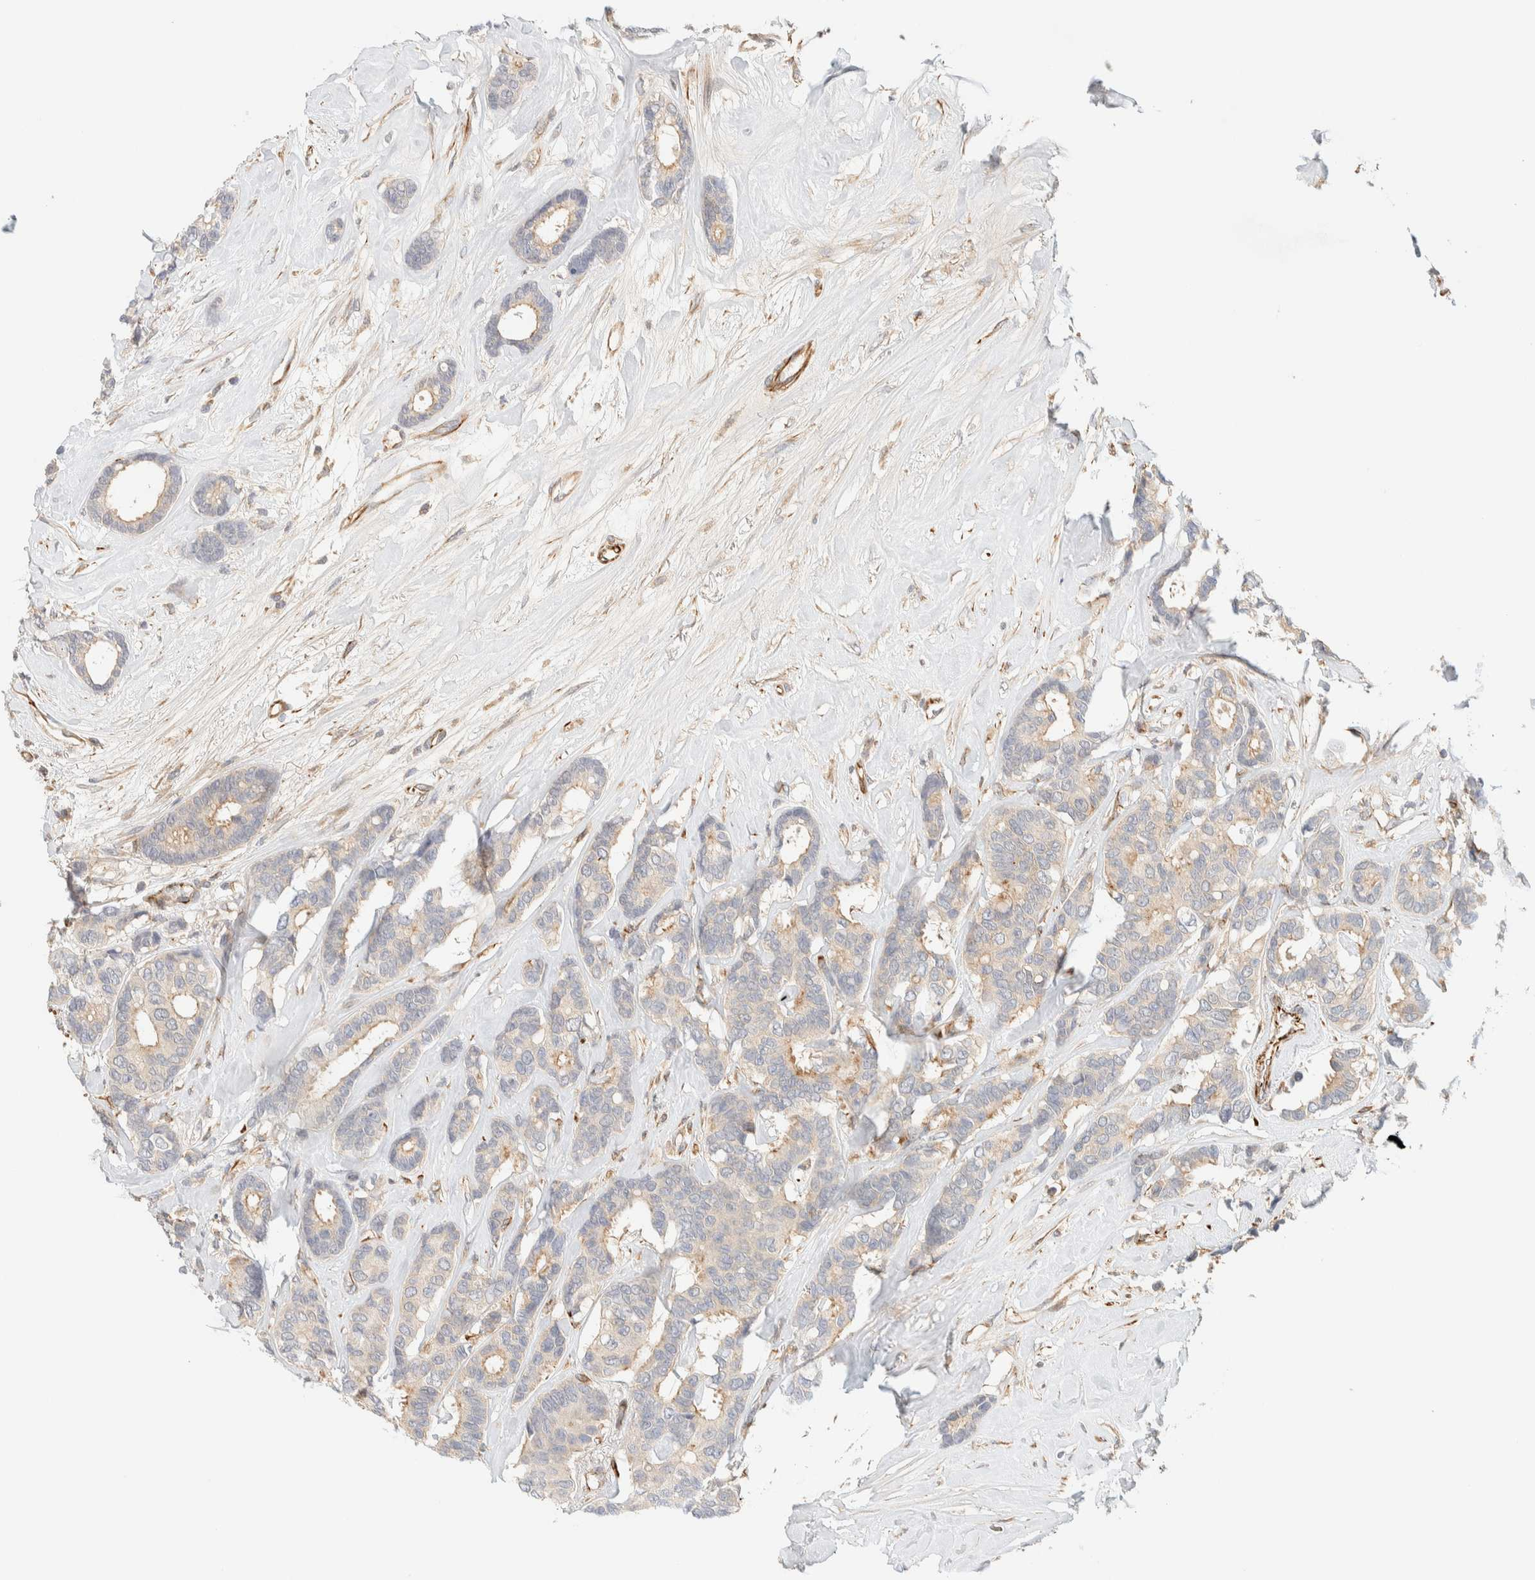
{"staining": {"intensity": "weak", "quantity": "25%-75%", "location": "cytoplasmic/membranous"}, "tissue": "breast cancer", "cell_type": "Tumor cells", "image_type": "cancer", "snomed": [{"axis": "morphology", "description": "Duct carcinoma"}, {"axis": "topography", "description": "Breast"}], "caption": "Immunohistochemical staining of human invasive ductal carcinoma (breast) demonstrates weak cytoplasmic/membranous protein expression in about 25%-75% of tumor cells.", "gene": "FAT1", "patient": {"sex": "female", "age": 87}}